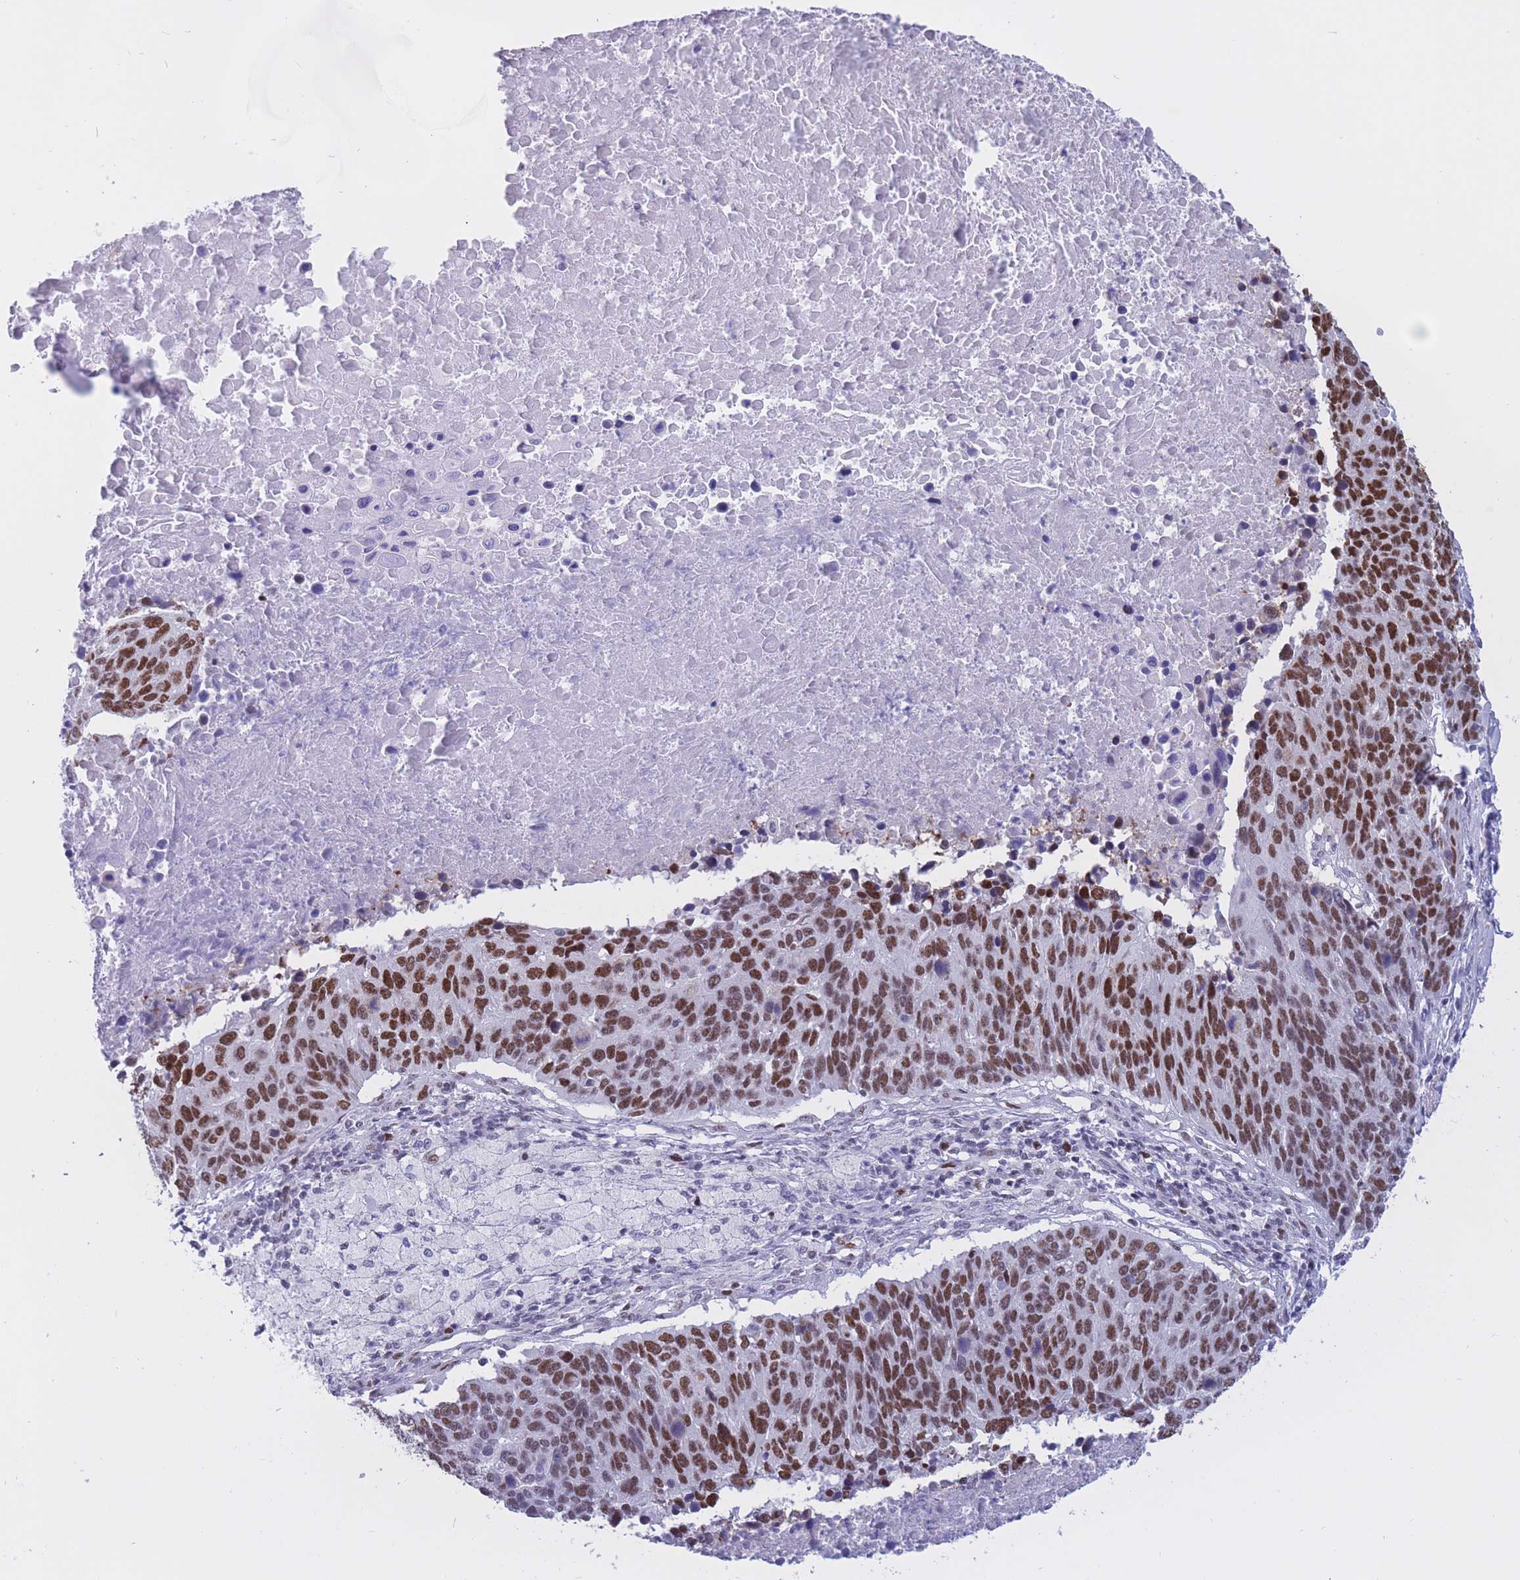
{"staining": {"intensity": "strong", "quantity": ">75%", "location": "nuclear"}, "tissue": "lung cancer", "cell_type": "Tumor cells", "image_type": "cancer", "snomed": [{"axis": "morphology", "description": "Normal tissue, NOS"}, {"axis": "morphology", "description": "Squamous cell carcinoma, NOS"}, {"axis": "topography", "description": "Lymph node"}, {"axis": "topography", "description": "Lung"}], "caption": "Protein staining of lung cancer tissue shows strong nuclear expression in about >75% of tumor cells. (Stains: DAB in brown, nuclei in blue, Microscopy: brightfield microscopy at high magnification).", "gene": "NASP", "patient": {"sex": "male", "age": 66}}